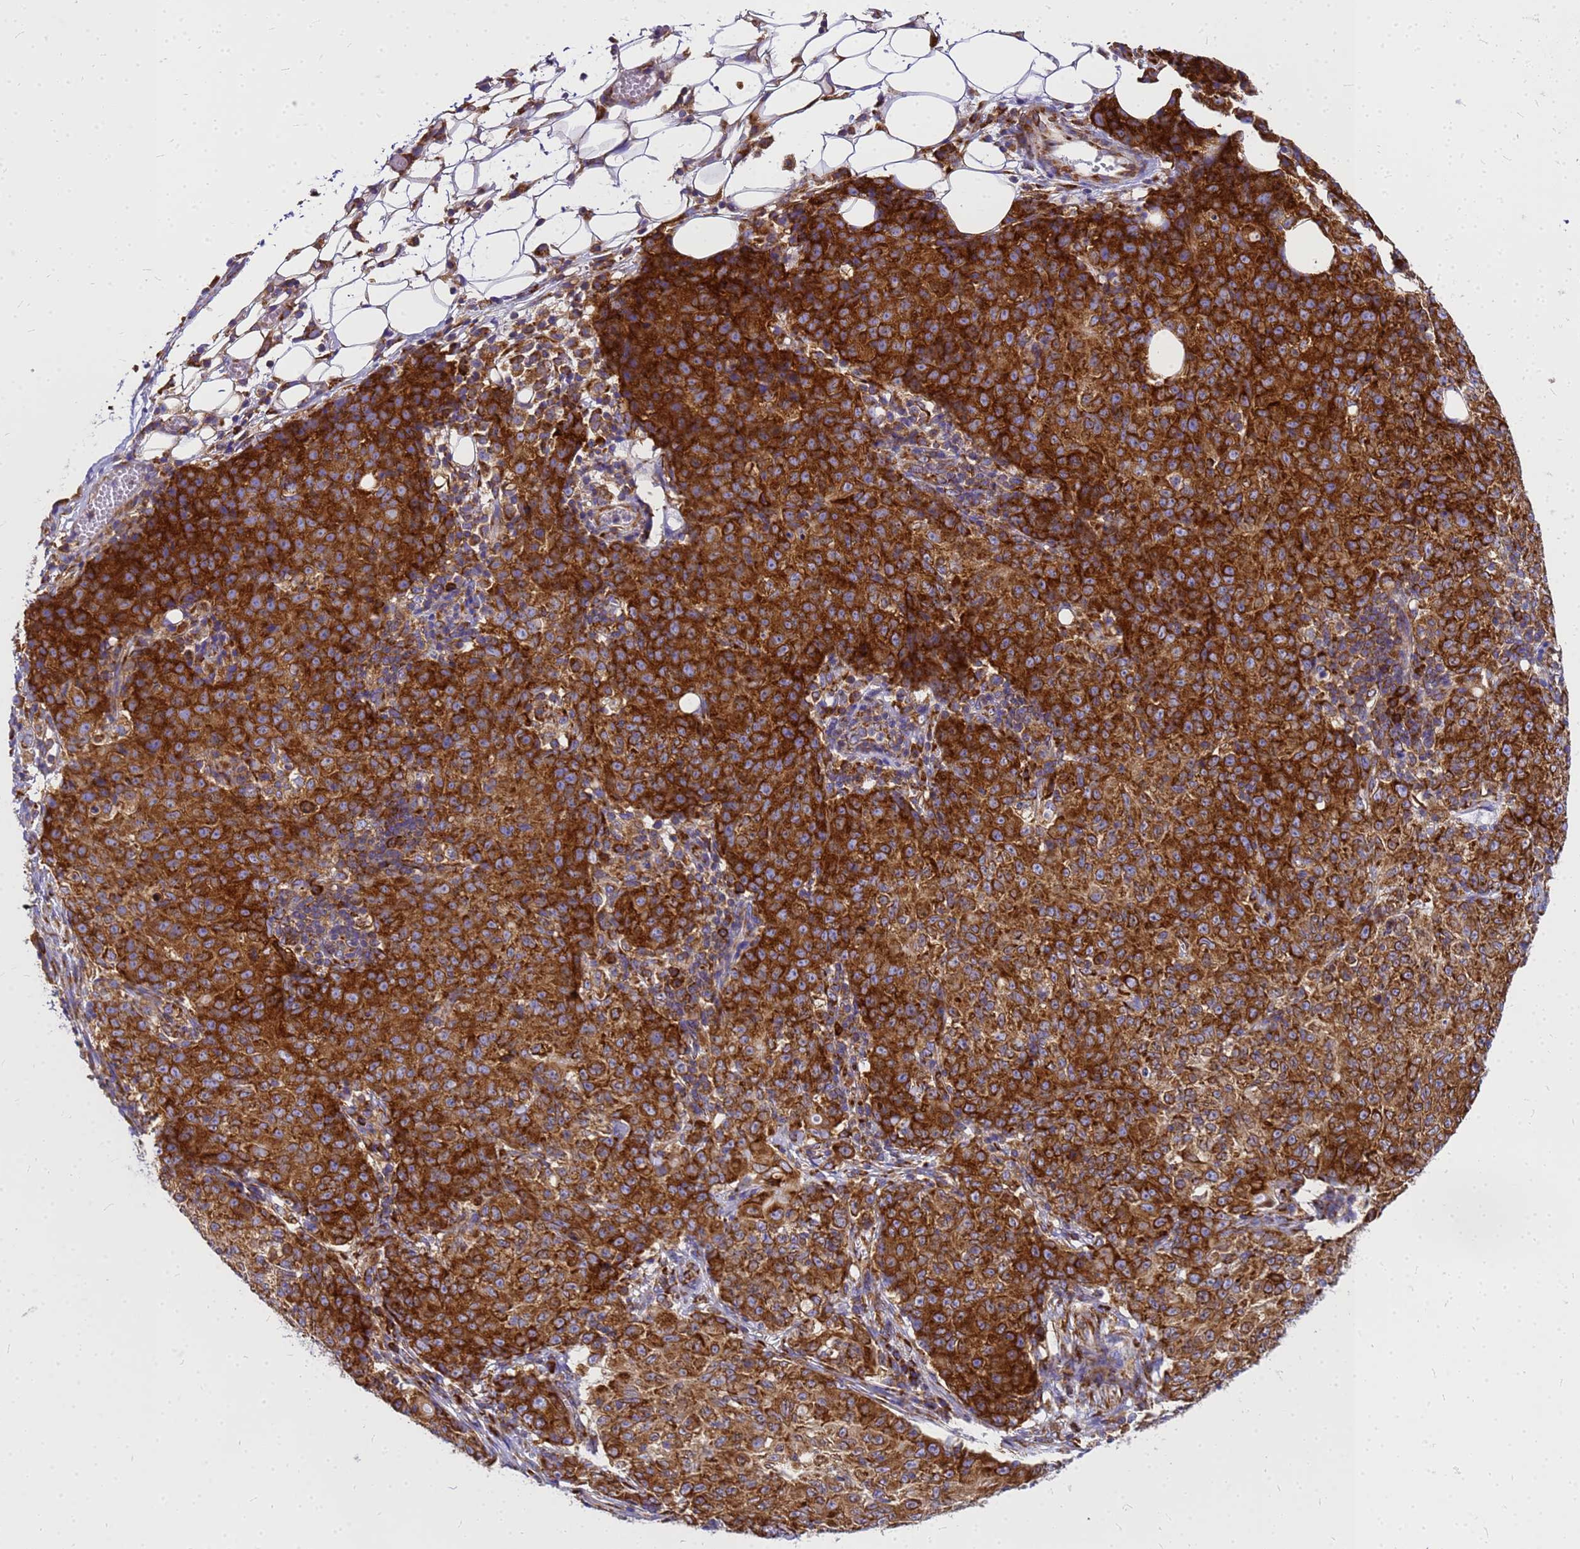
{"staining": {"intensity": "strong", "quantity": ">75%", "location": "cytoplasmic/membranous"}, "tissue": "ovarian cancer", "cell_type": "Tumor cells", "image_type": "cancer", "snomed": [{"axis": "morphology", "description": "Carcinoma, endometroid"}, {"axis": "topography", "description": "Ovary"}], "caption": "Tumor cells exhibit high levels of strong cytoplasmic/membranous staining in about >75% of cells in ovarian cancer.", "gene": "EEF1D", "patient": {"sex": "female", "age": 42}}